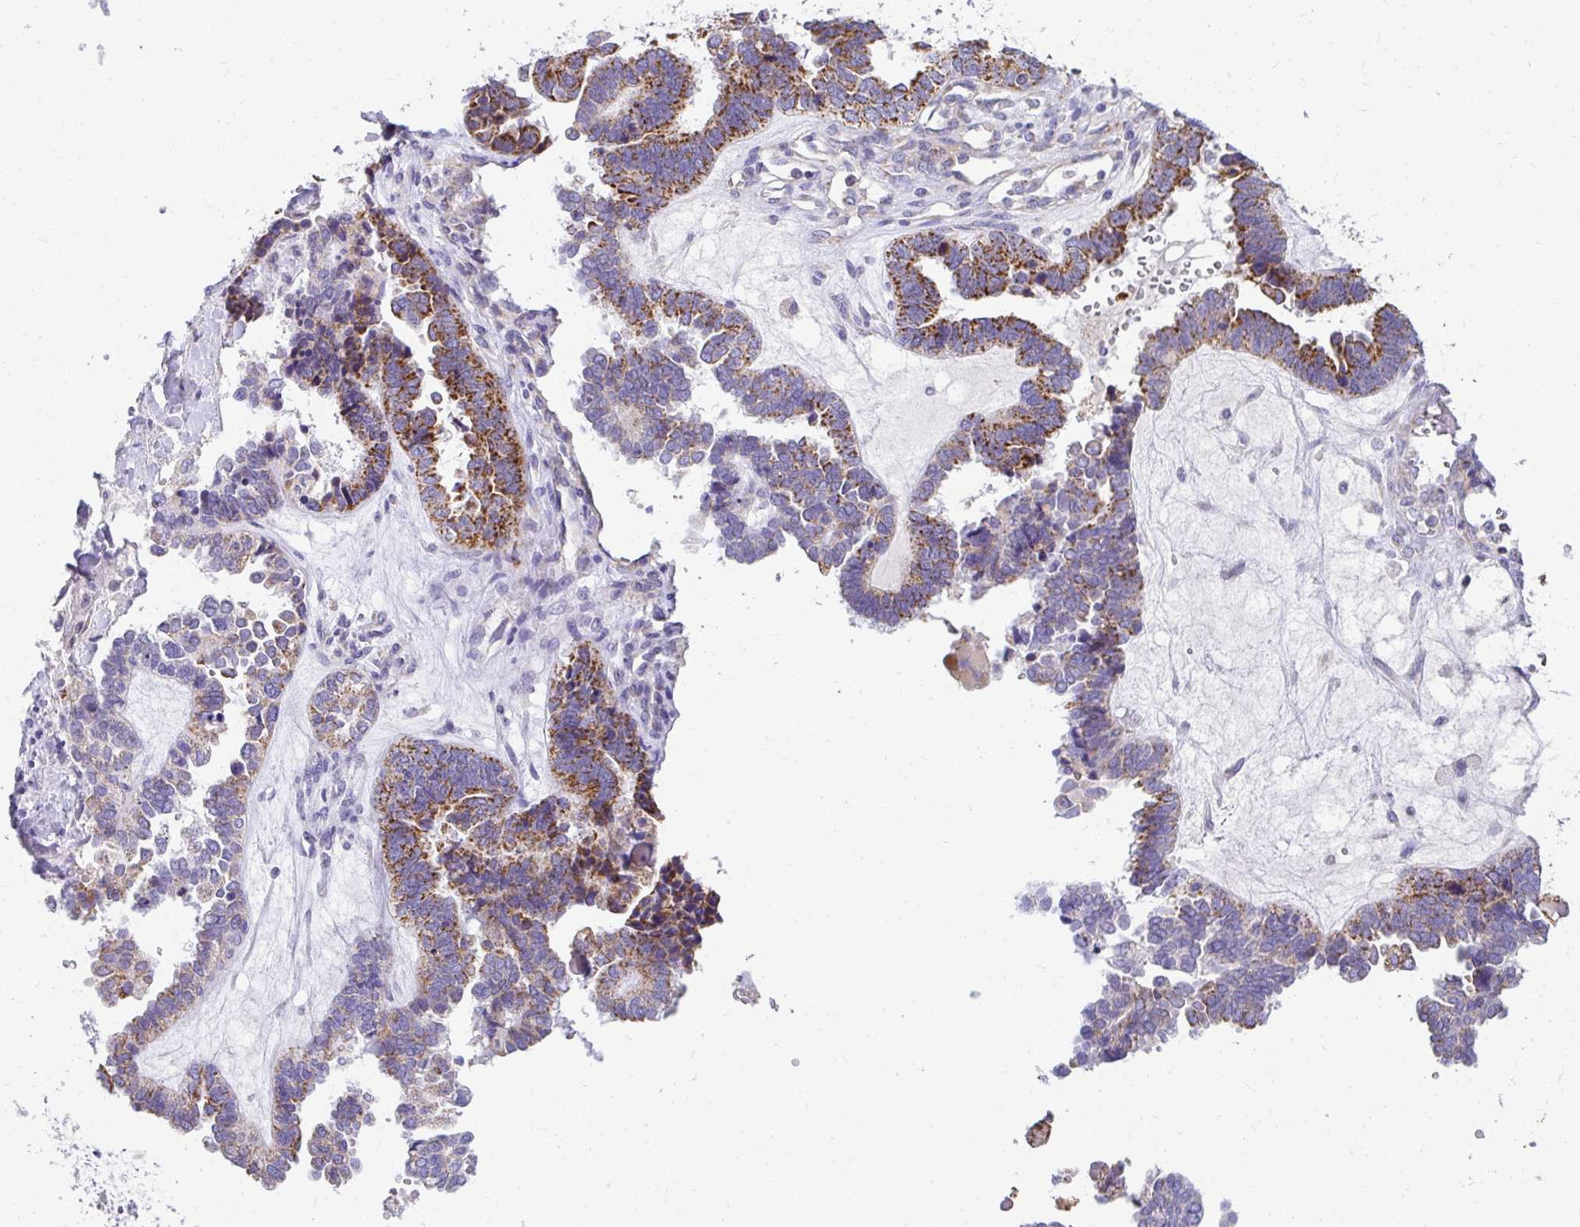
{"staining": {"intensity": "moderate", "quantity": ">75%", "location": "cytoplasmic/membranous"}, "tissue": "ovarian cancer", "cell_type": "Tumor cells", "image_type": "cancer", "snomed": [{"axis": "morphology", "description": "Cystadenocarcinoma, serous, NOS"}, {"axis": "topography", "description": "Ovary"}], "caption": "Immunohistochemistry (IHC) micrograph of neoplastic tissue: ovarian serous cystadenocarcinoma stained using immunohistochemistry shows medium levels of moderate protein expression localized specifically in the cytoplasmic/membranous of tumor cells, appearing as a cytoplasmic/membranous brown color.", "gene": "EXOC5", "patient": {"sex": "female", "age": 51}}